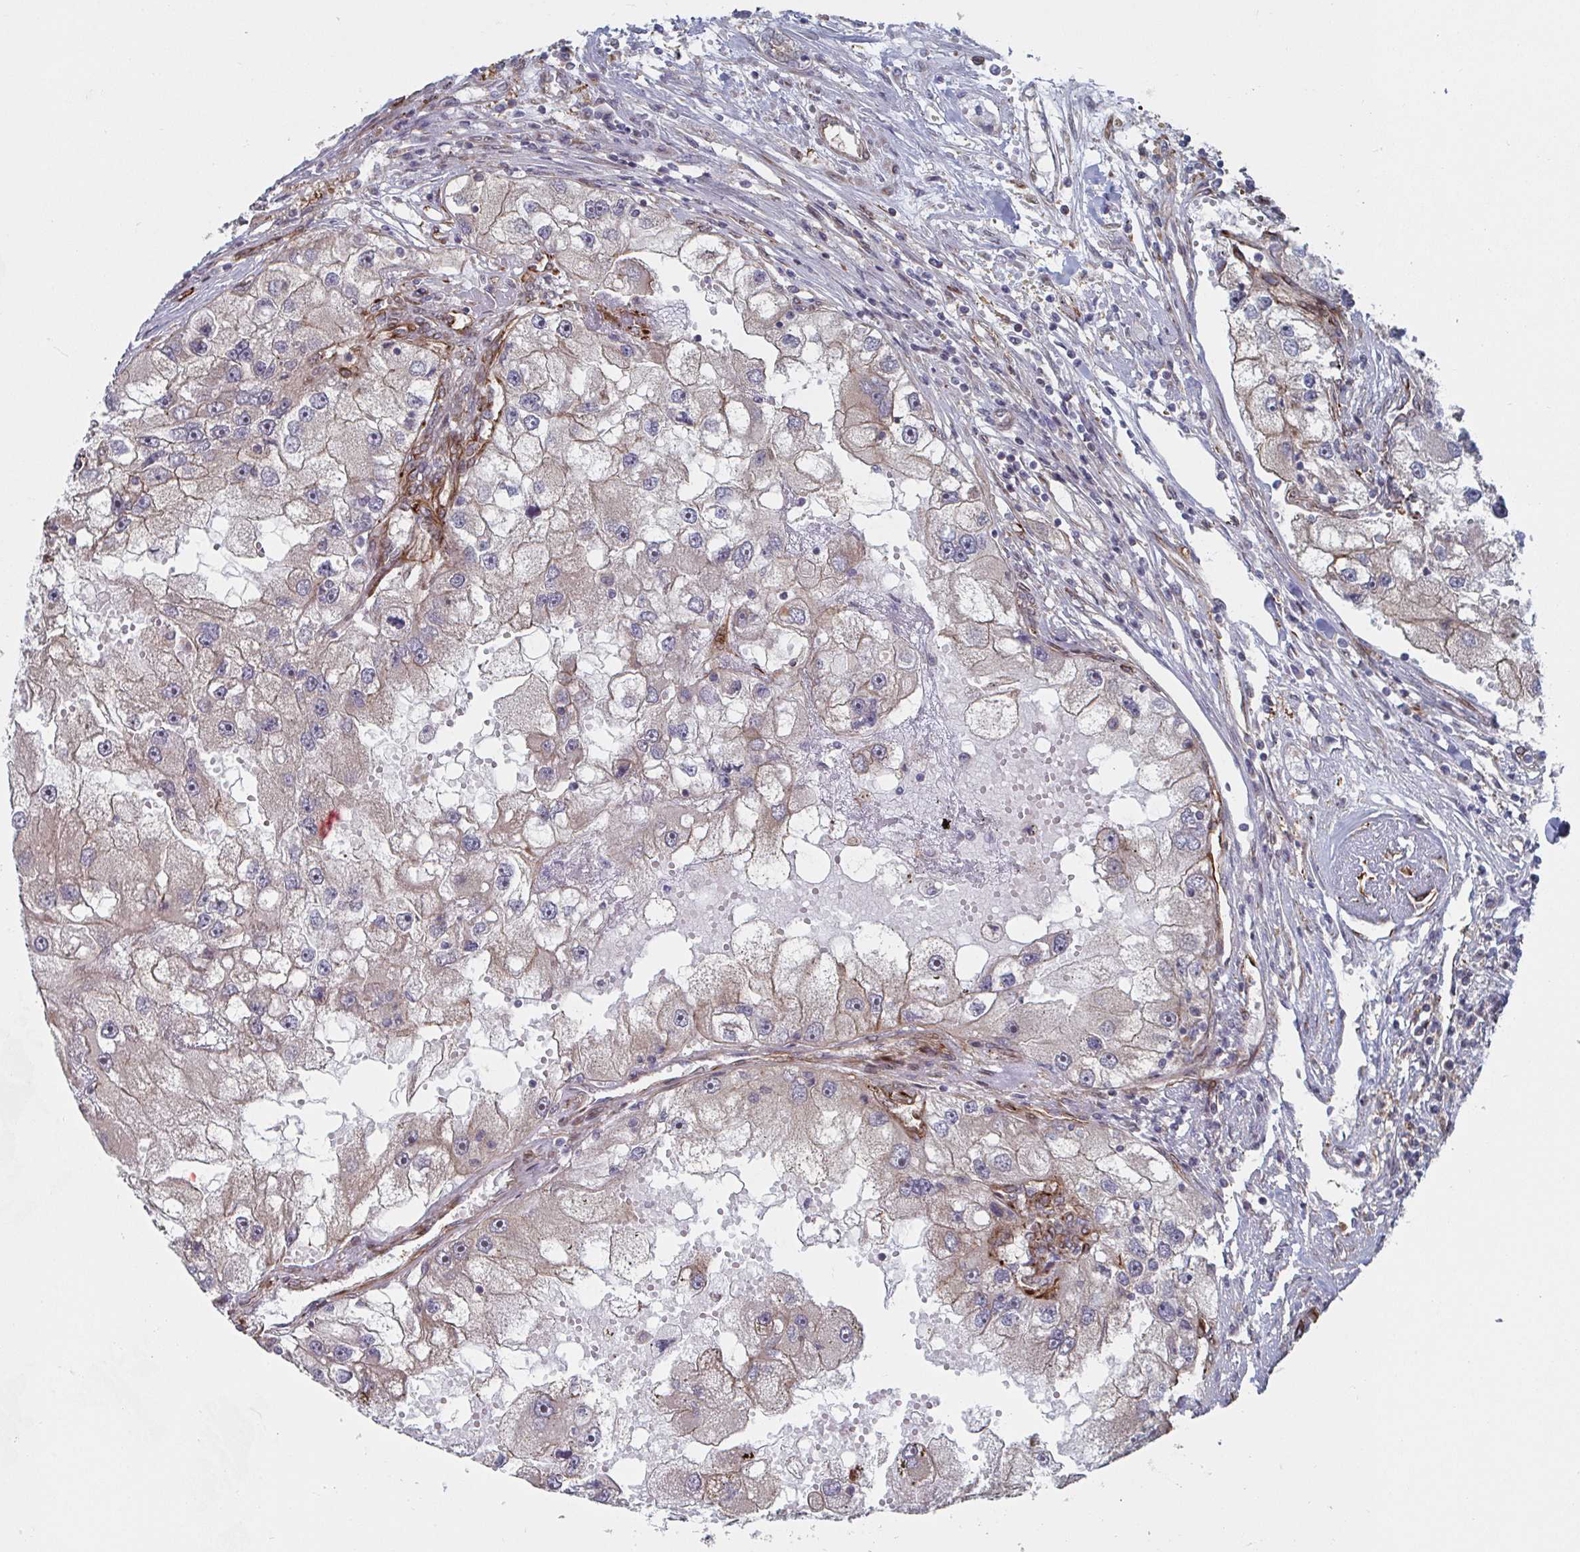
{"staining": {"intensity": "negative", "quantity": "none", "location": "none"}, "tissue": "renal cancer", "cell_type": "Tumor cells", "image_type": "cancer", "snomed": [{"axis": "morphology", "description": "Adenocarcinoma, NOS"}, {"axis": "topography", "description": "Kidney"}], "caption": "Renal adenocarcinoma was stained to show a protein in brown. There is no significant expression in tumor cells. (DAB (3,3'-diaminobenzidine) immunohistochemistry with hematoxylin counter stain).", "gene": "DVL3", "patient": {"sex": "male", "age": 63}}